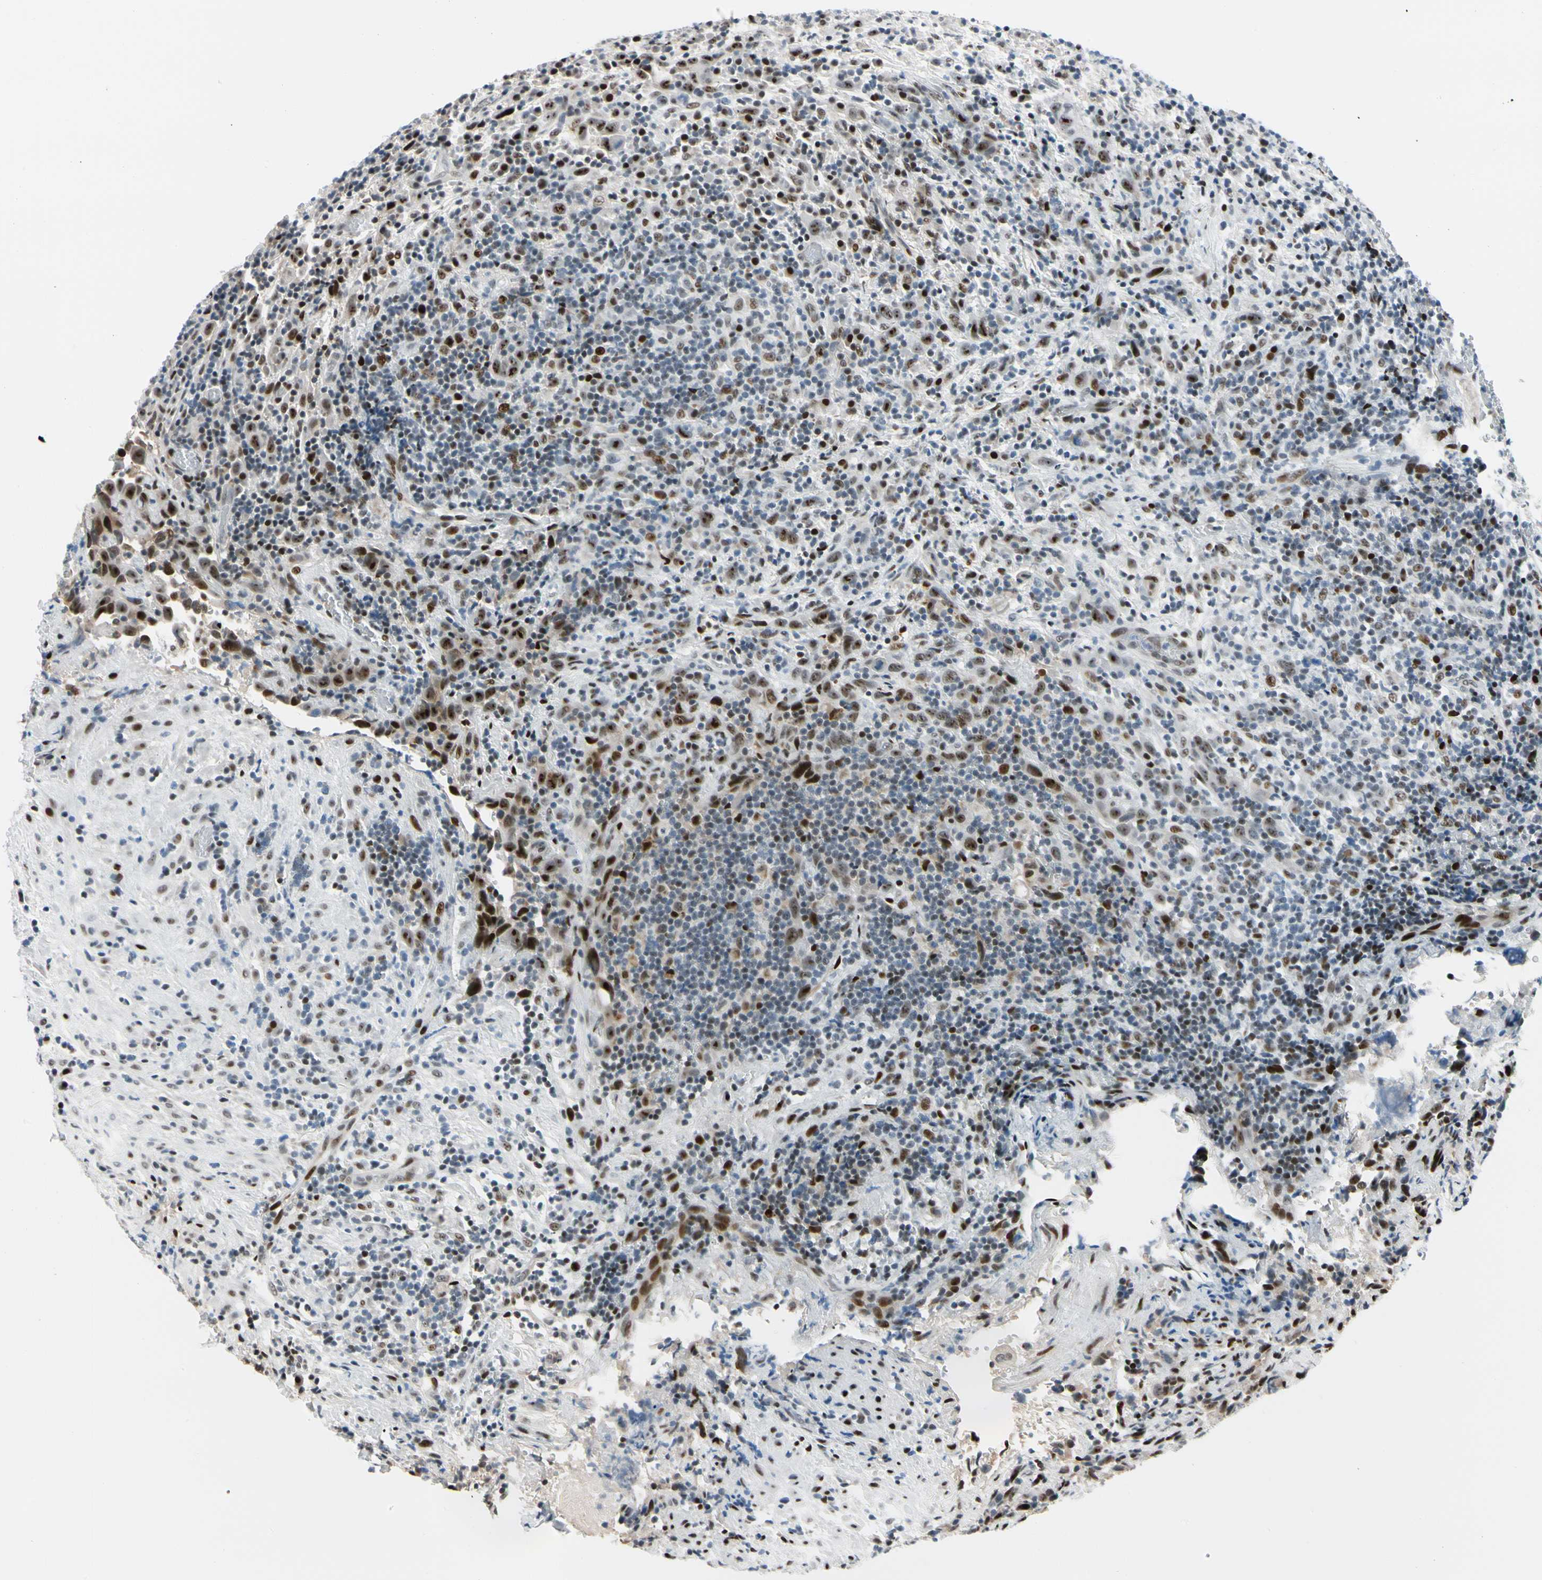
{"staining": {"intensity": "moderate", "quantity": "25%-75%", "location": "nuclear"}, "tissue": "urothelial cancer", "cell_type": "Tumor cells", "image_type": "cancer", "snomed": [{"axis": "morphology", "description": "Urothelial carcinoma, High grade"}, {"axis": "topography", "description": "Urinary bladder"}], "caption": "A high-resolution photomicrograph shows IHC staining of urothelial cancer, which displays moderate nuclear staining in about 25%-75% of tumor cells.", "gene": "FOXO3", "patient": {"sex": "male", "age": 61}}